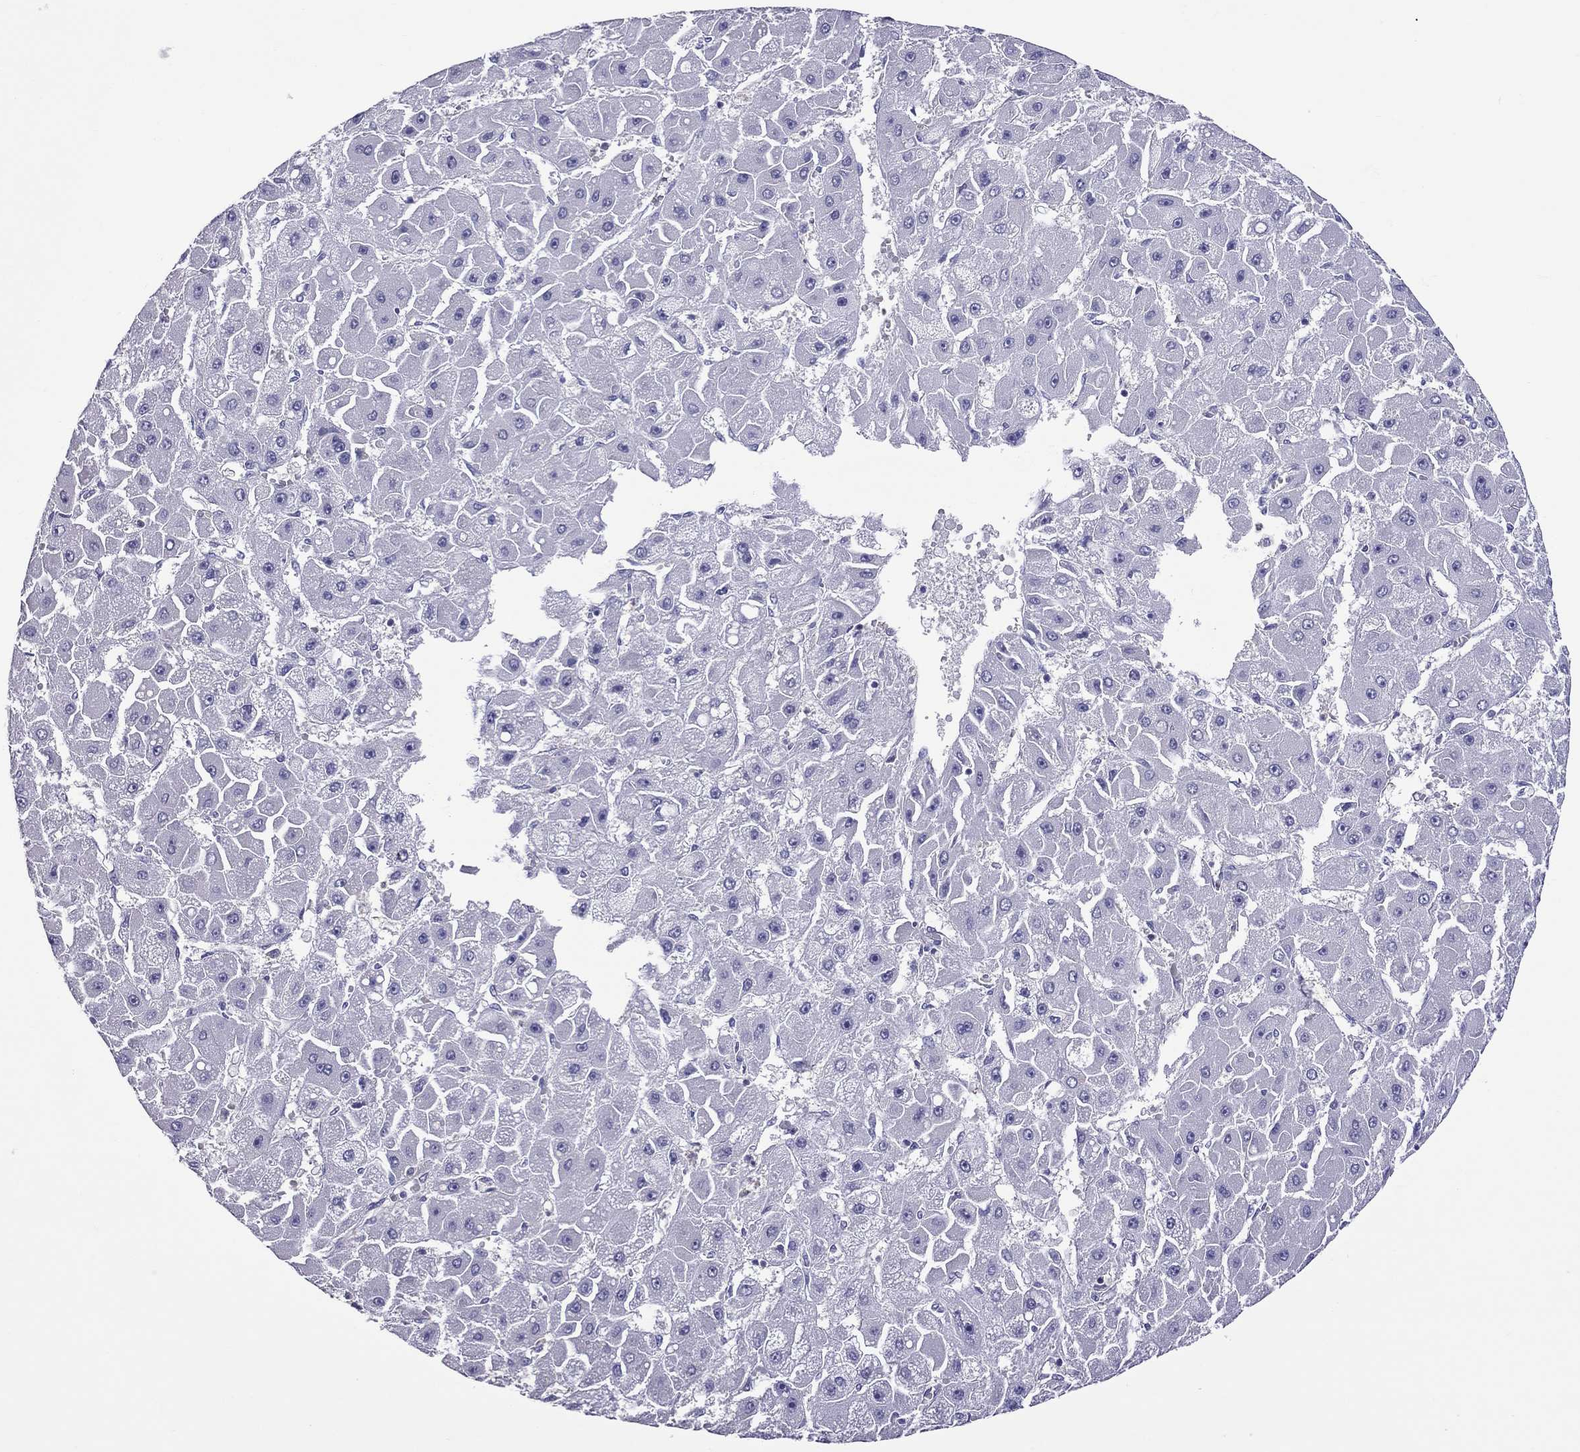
{"staining": {"intensity": "negative", "quantity": "none", "location": "none"}, "tissue": "liver cancer", "cell_type": "Tumor cells", "image_type": "cancer", "snomed": [{"axis": "morphology", "description": "Carcinoma, Hepatocellular, NOS"}, {"axis": "topography", "description": "Liver"}], "caption": "Immunohistochemical staining of human liver cancer demonstrates no significant staining in tumor cells.", "gene": "TEX22", "patient": {"sex": "female", "age": 25}}